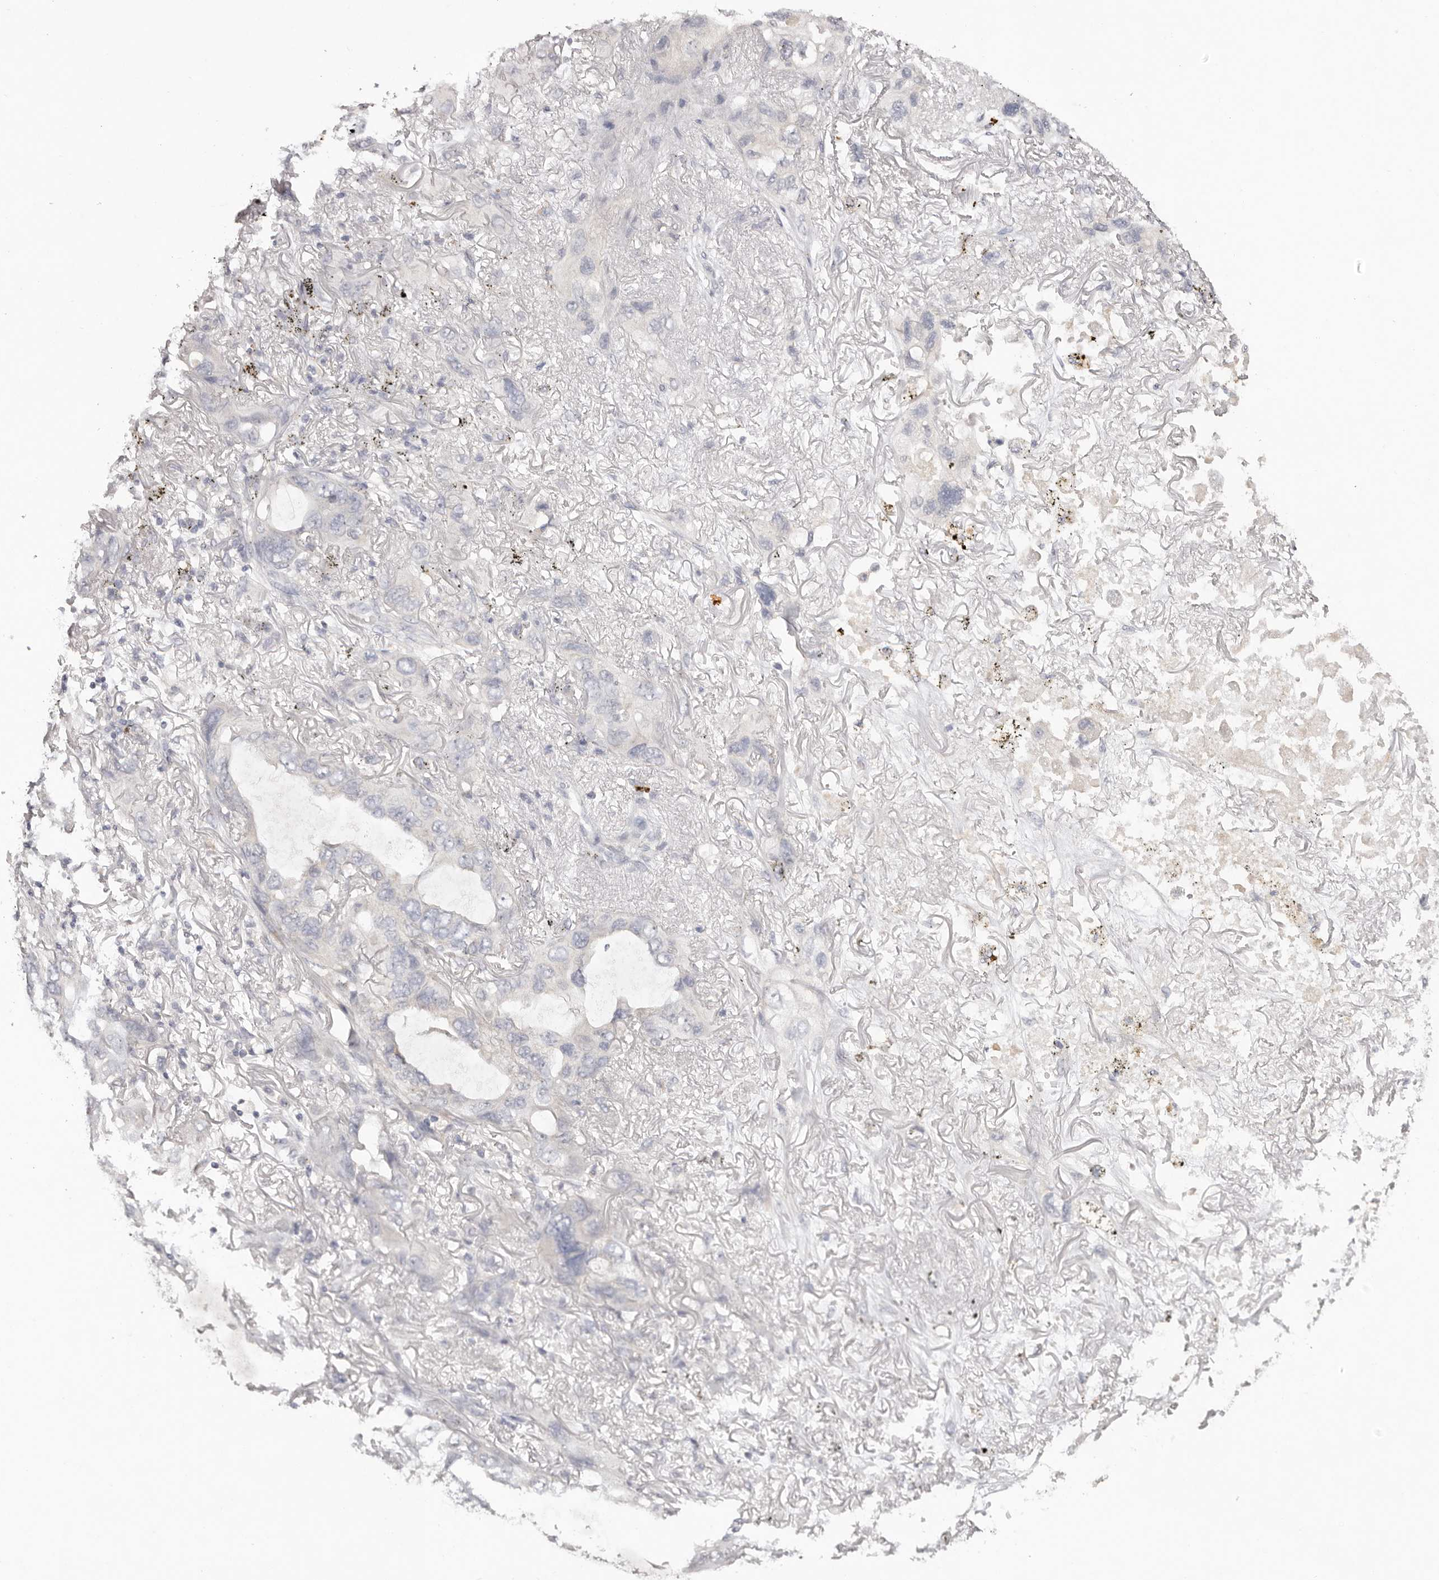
{"staining": {"intensity": "negative", "quantity": "none", "location": "none"}, "tissue": "lung cancer", "cell_type": "Tumor cells", "image_type": "cancer", "snomed": [{"axis": "morphology", "description": "Squamous cell carcinoma, NOS"}, {"axis": "topography", "description": "Lung"}], "caption": "This is an IHC micrograph of lung cancer. There is no positivity in tumor cells.", "gene": "SCUBE2", "patient": {"sex": "female", "age": 73}}